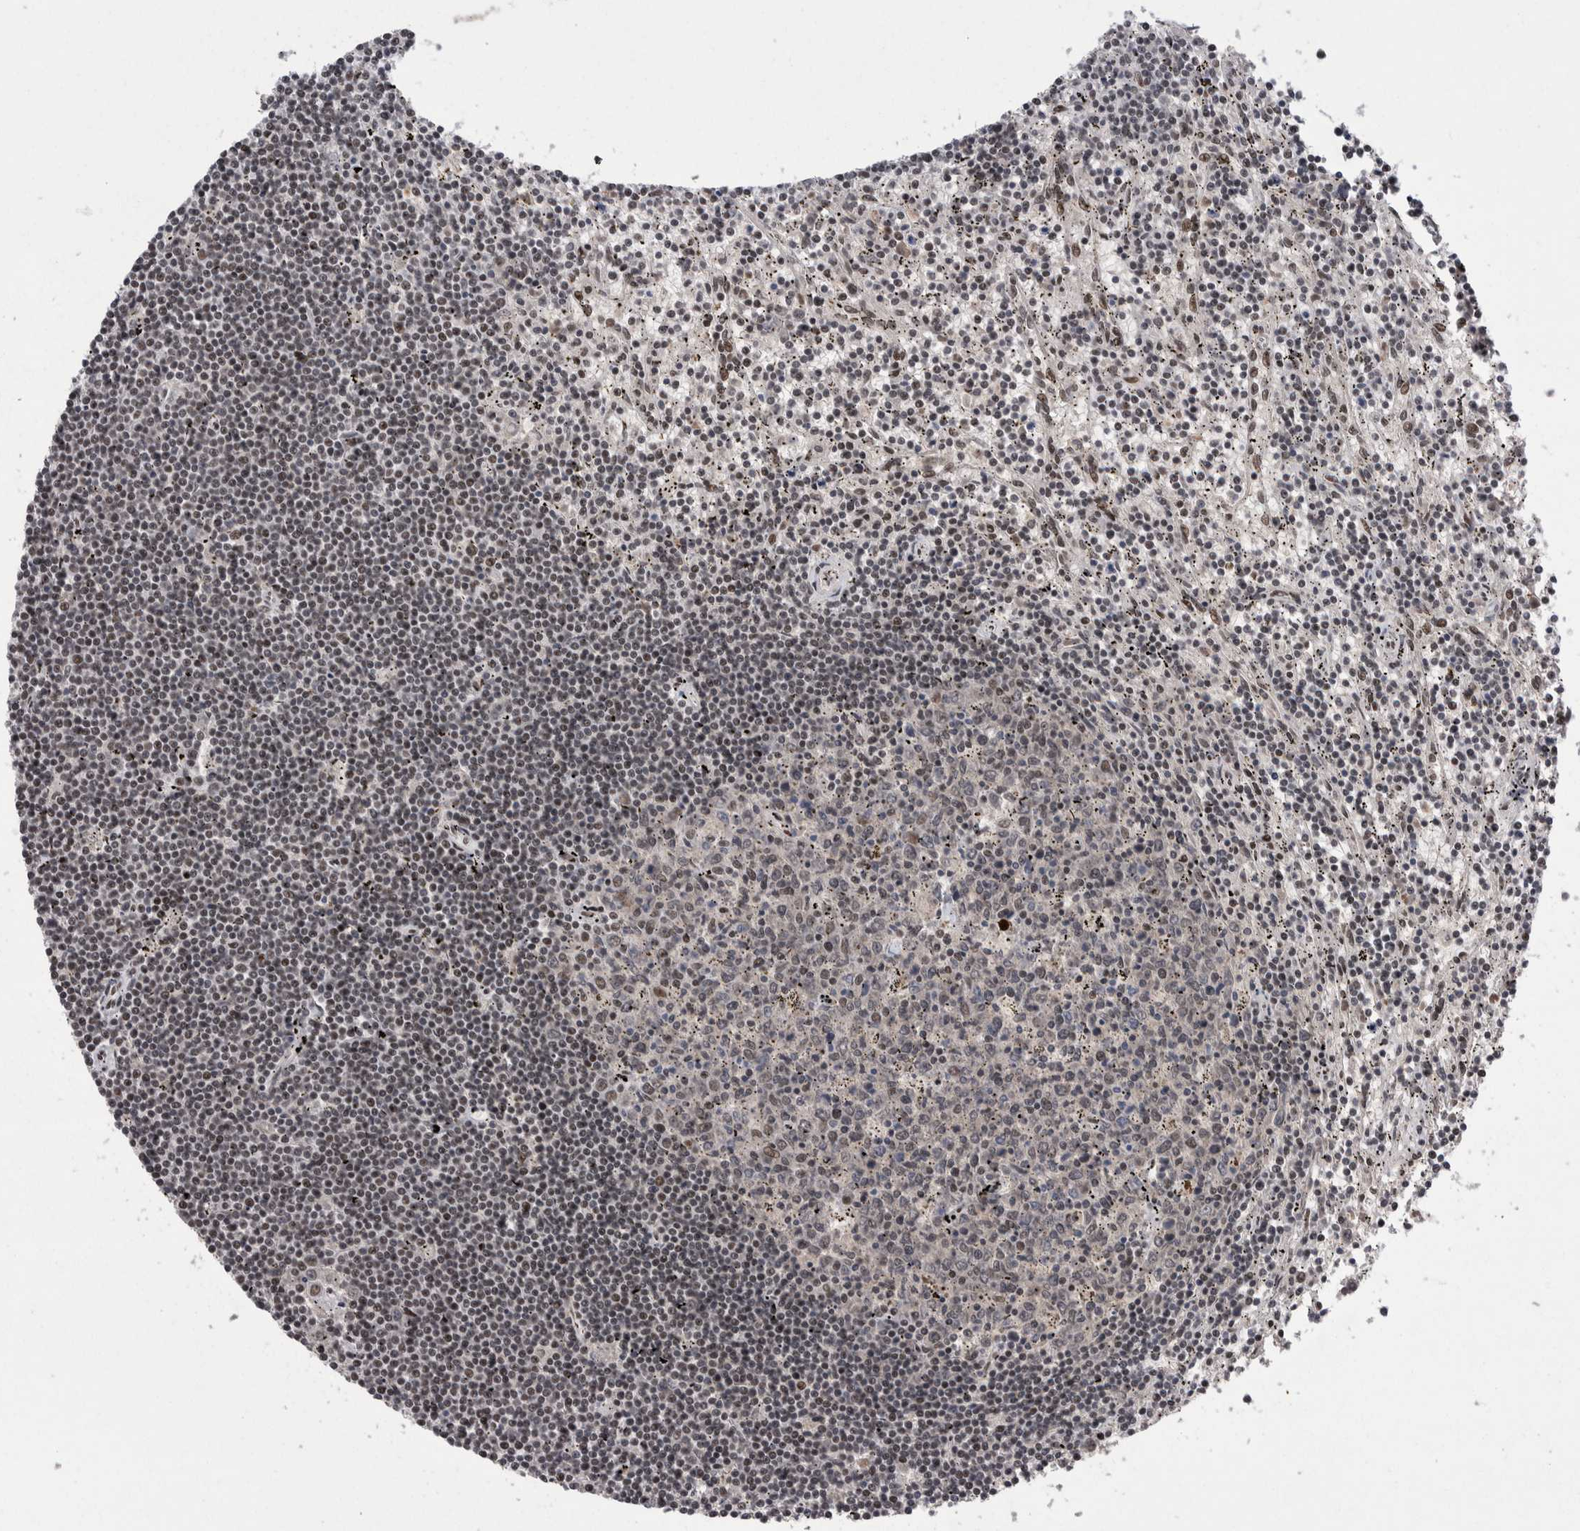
{"staining": {"intensity": "weak", "quantity": "25%-75%", "location": "nuclear"}, "tissue": "lymphoma", "cell_type": "Tumor cells", "image_type": "cancer", "snomed": [{"axis": "morphology", "description": "Malignant lymphoma, non-Hodgkin's type, Low grade"}, {"axis": "topography", "description": "Spleen"}], "caption": "Lymphoma stained for a protein demonstrates weak nuclear positivity in tumor cells.", "gene": "DMTF1", "patient": {"sex": "male", "age": 76}}